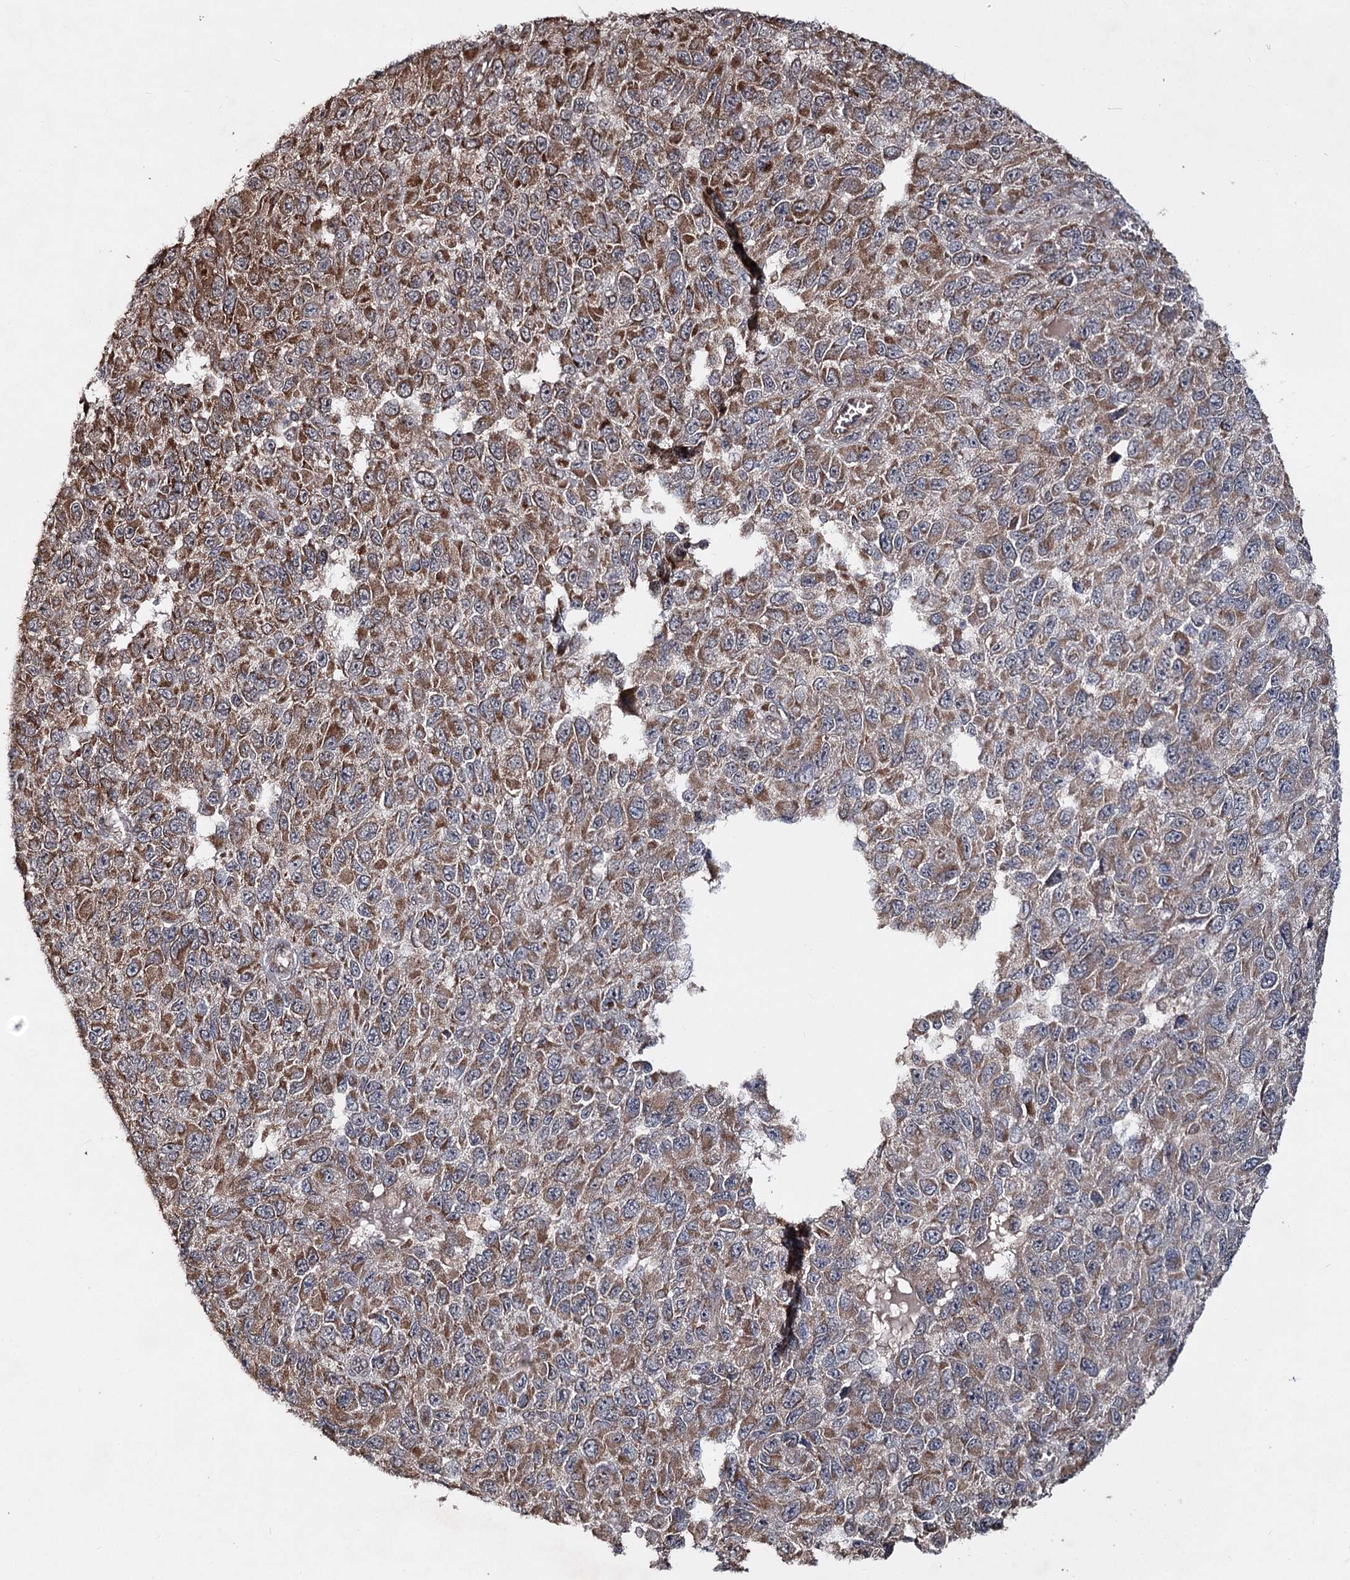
{"staining": {"intensity": "moderate", "quantity": ">75%", "location": "cytoplasmic/membranous"}, "tissue": "melanoma", "cell_type": "Tumor cells", "image_type": "cancer", "snomed": [{"axis": "morphology", "description": "Normal tissue, NOS"}, {"axis": "morphology", "description": "Malignant melanoma, NOS"}, {"axis": "topography", "description": "Skin"}], "caption": "IHC of melanoma exhibits medium levels of moderate cytoplasmic/membranous positivity in approximately >75% of tumor cells.", "gene": "MINDY3", "patient": {"sex": "female", "age": 96}}